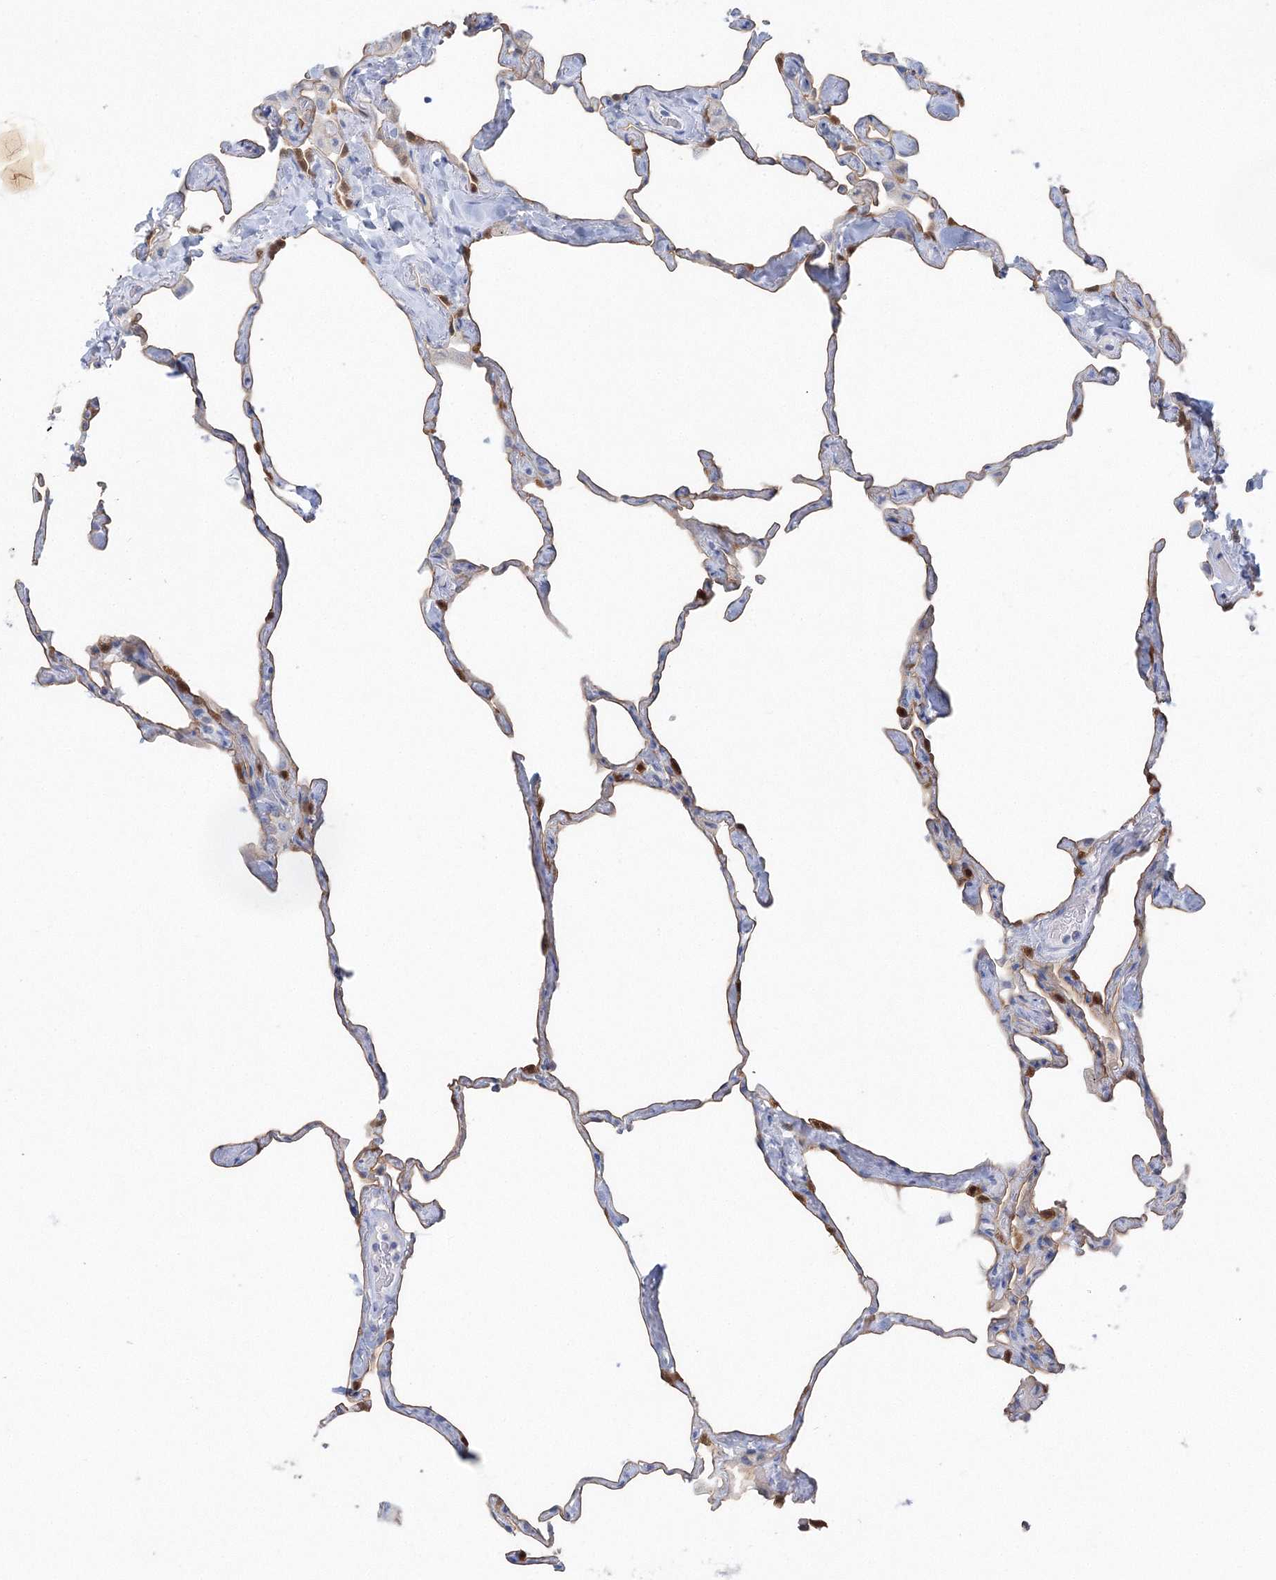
{"staining": {"intensity": "moderate", "quantity": "25%-75%", "location": "cytoplasmic/membranous,nuclear"}, "tissue": "lung", "cell_type": "Alveolar cells", "image_type": "normal", "snomed": [{"axis": "morphology", "description": "Normal tissue, NOS"}, {"axis": "topography", "description": "Lung"}], "caption": "Immunohistochemistry (IHC) histopathology image of unremarkable human lung stained for a protein (brown), which exhibits medium levels of moderate cytoplasmic/membranous,nuclear staining in approximately 25%-75% of alveolar cells.", "gene": "HMGCS1", "patient": {"sex": "male", "age": 65}}